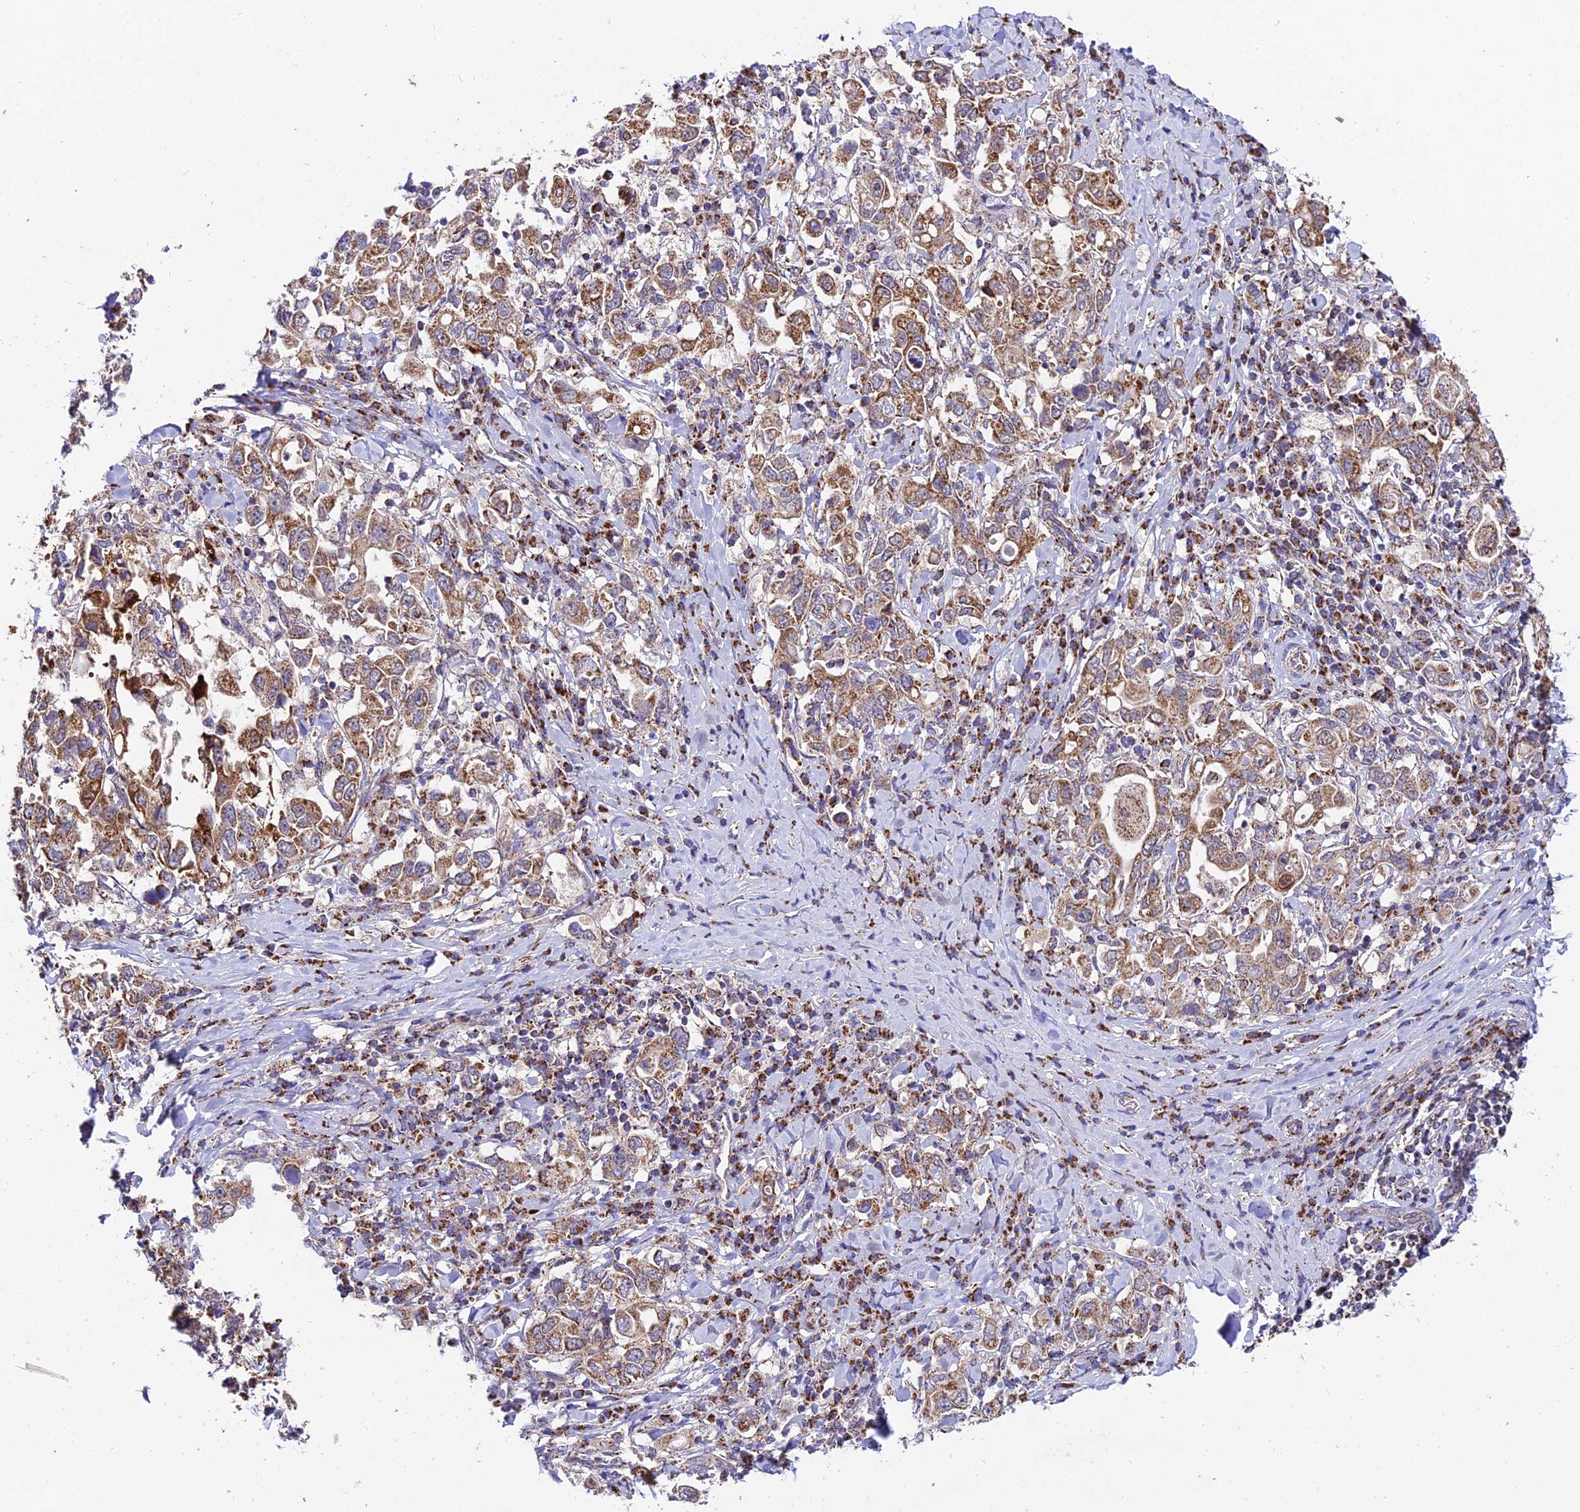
{"staining": {"intensity": "moderate", "quantity": ">75%", "location": "cytoplasmic/membranous"}, "tissue": "stomach cancer", "cell_type": "Tumor cells", "image_type": "cancer", "snomed": [{"axis": "morphology", "description": "Adenocarcinoma, NOS"}, {"axis": "topography", "description": "Stomach, upper"}], "caption": "Human adenocarcinoma (stomach) stained with a brown dye reveals moderate cytoplasmic/membranous positive expression in approximately >75% of tumor cells.", "gene": "PSMD2", "patient": {"sex": "male", "age": 62}}